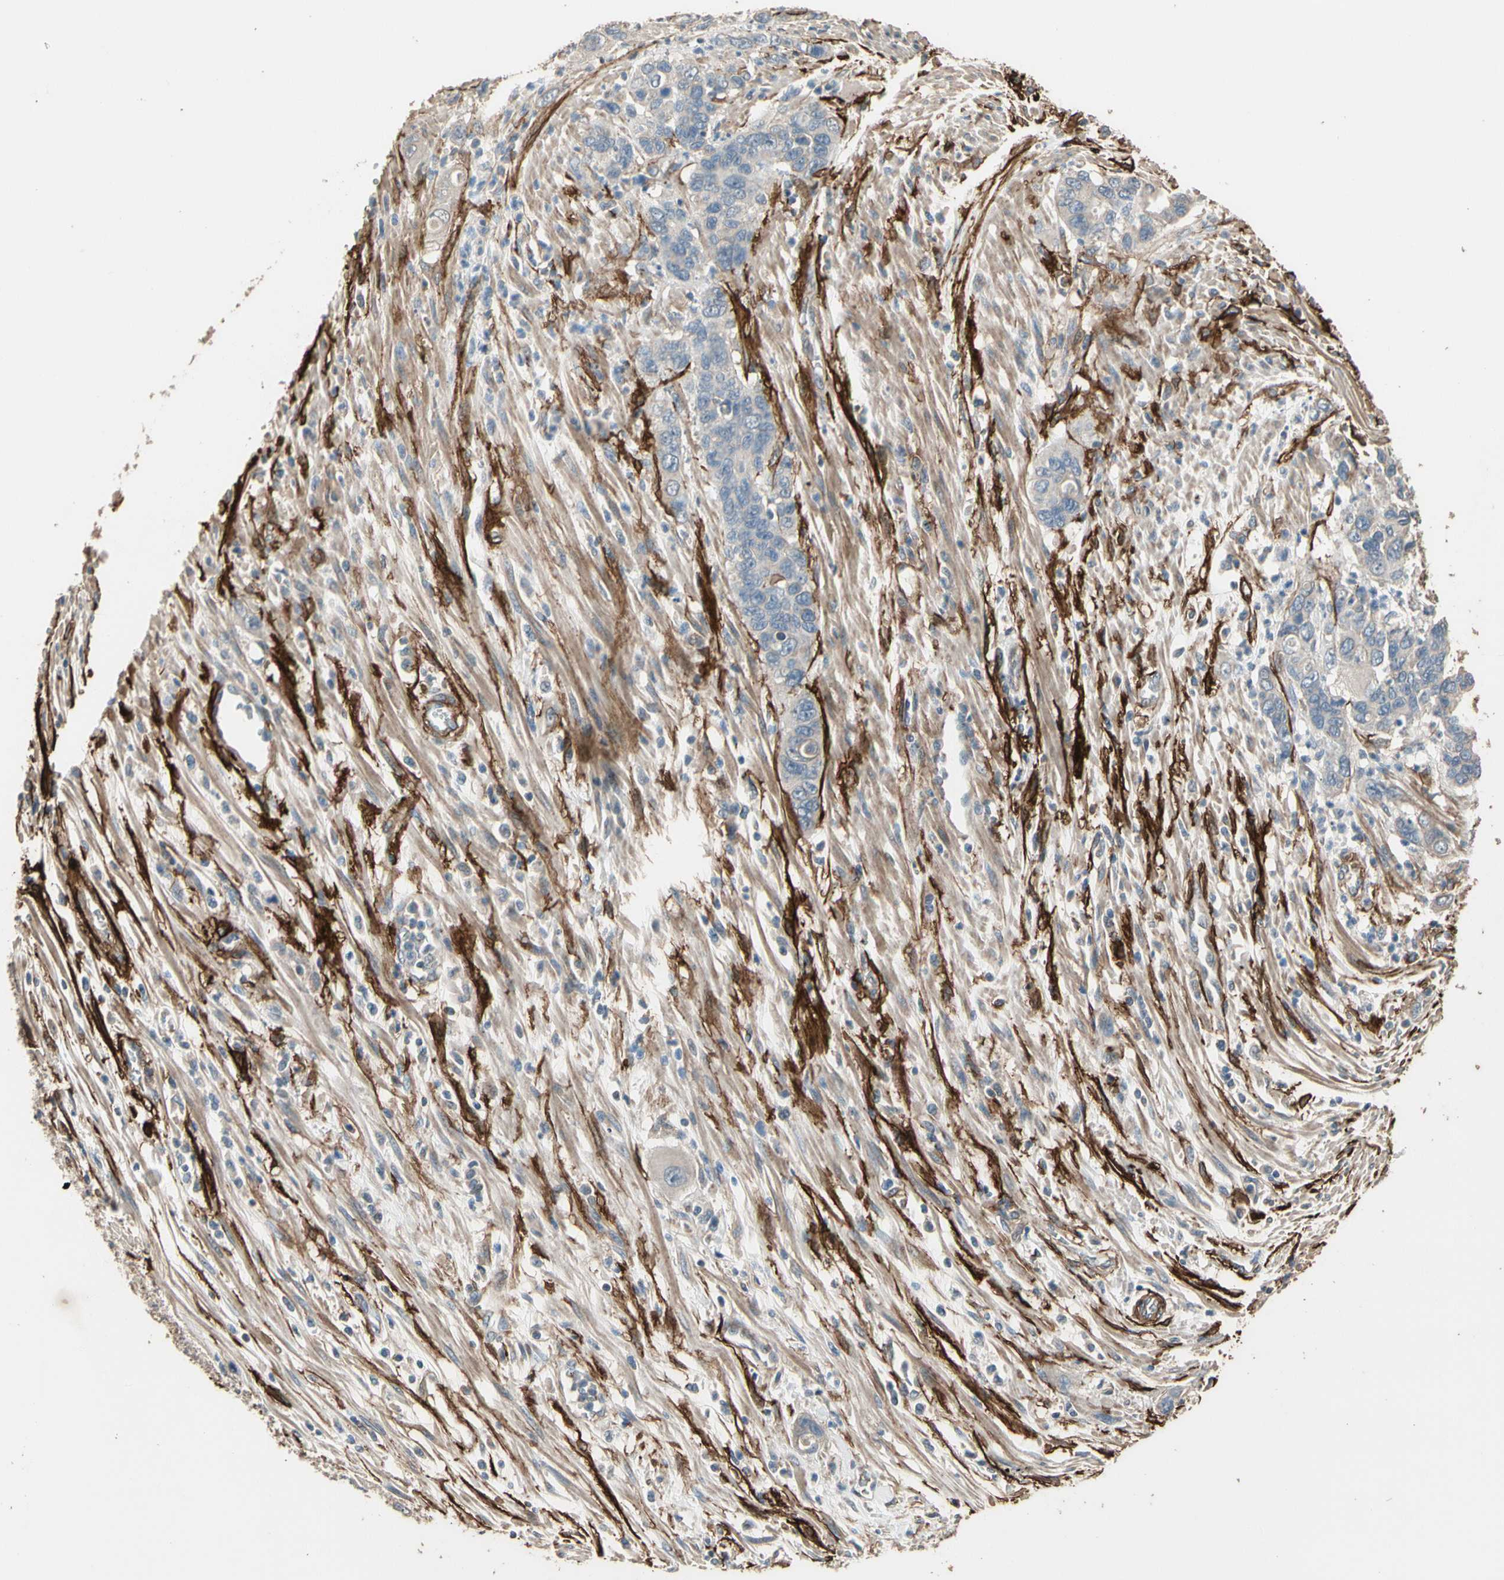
{"staining": {"intensity": "weak", "quantity": ">75%", "location": "cytoplasmic/membranous"}, "tissue": "pancreatic cancer", "cell_type": "Tumor cells", "image_type": "cancer", "snomed": [{"axis": "morphology", "description": "Adenocarcinoma, NOS"}, {"axis": "topography", "description": "Pancreas"}], "caption": "Immunohistochemical staining of pancreatic cancer exhibits weak cytoplasmic/membranous protein expression in approximately >75% of tumor cells.", "gene": "SUSD2", "patient": {"sex": "female", "age": 71}}